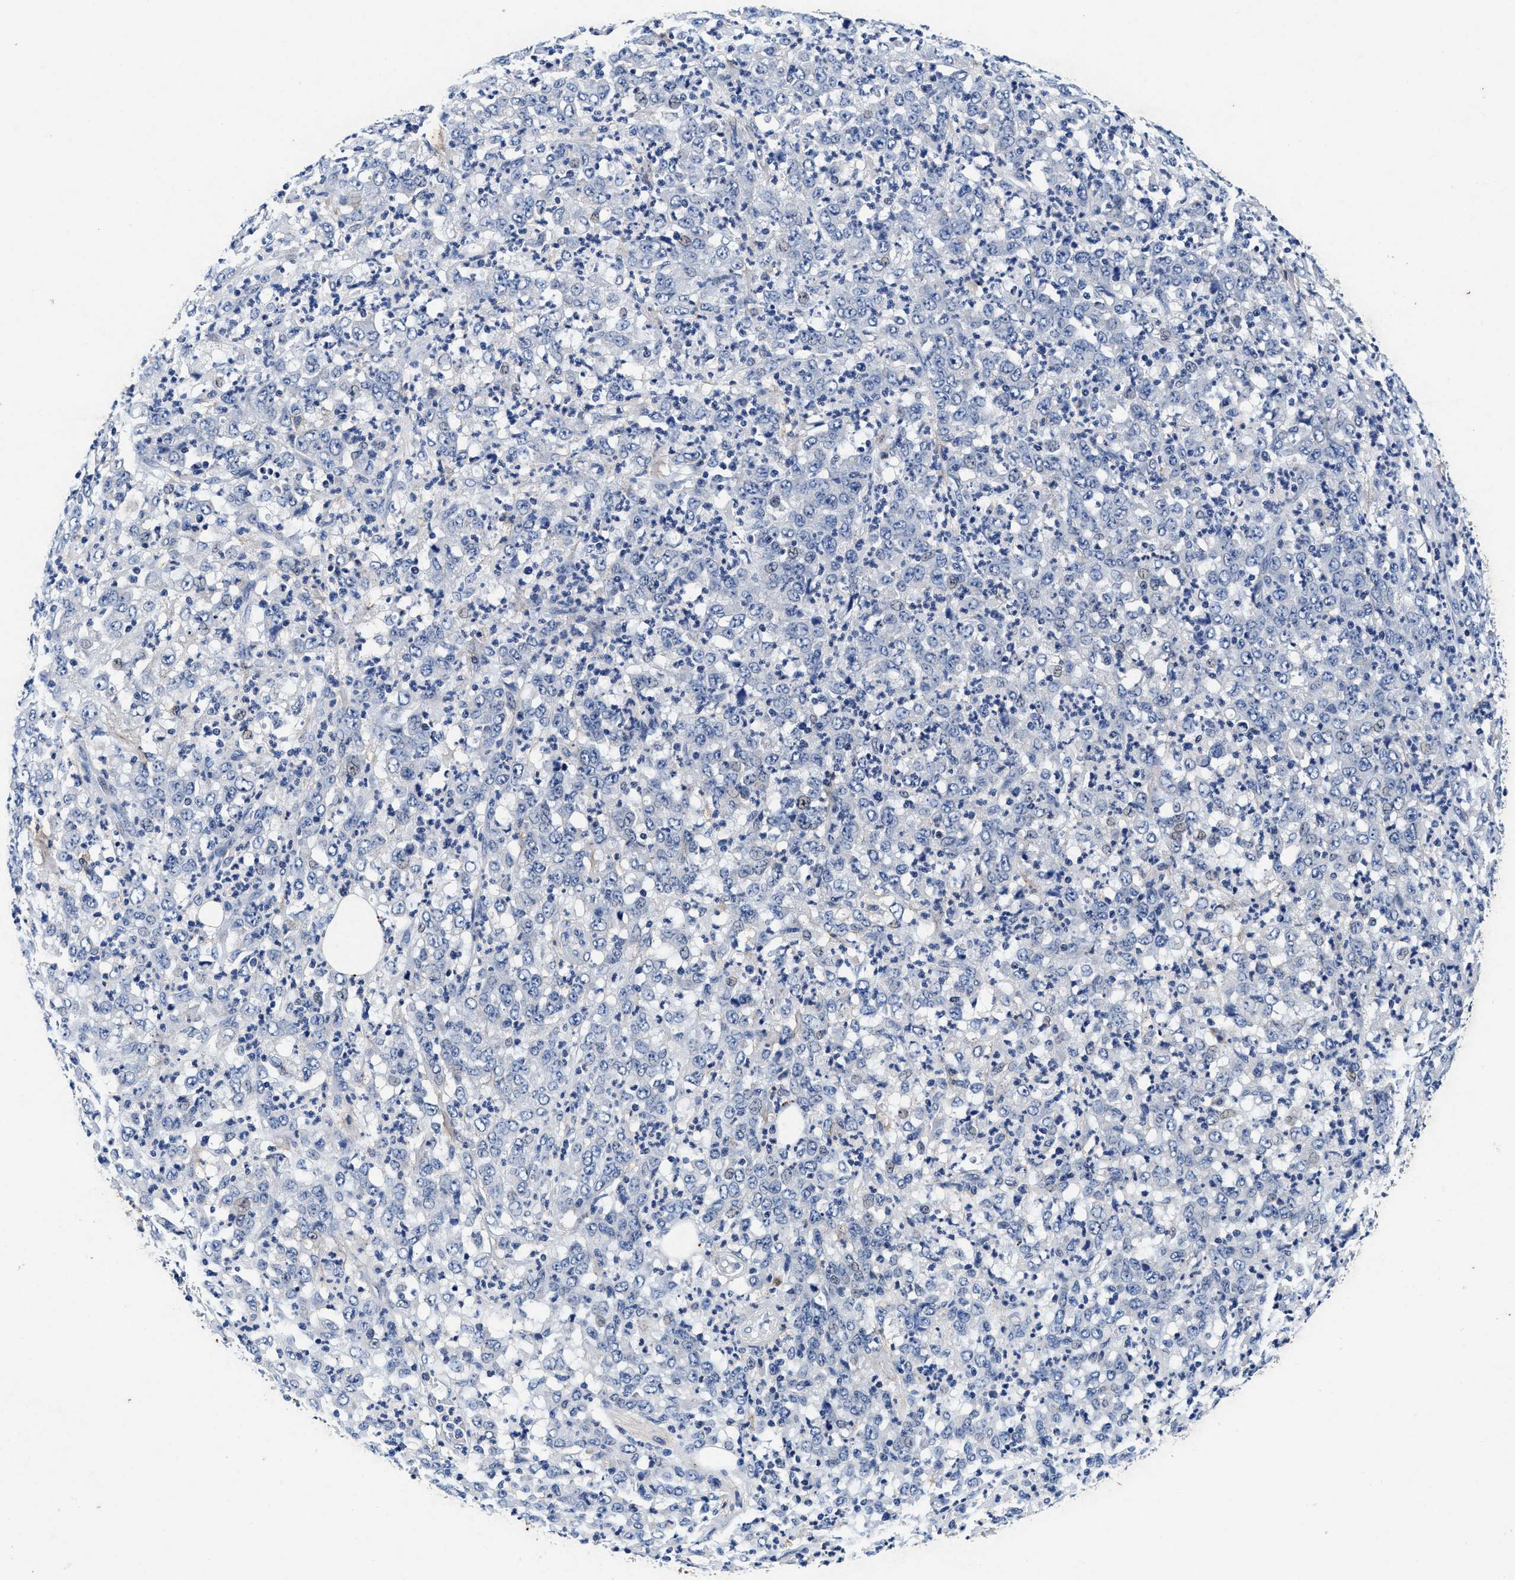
{"staining": {"intensity": "negative", "quantity": "none", "location": "none"}, "tissue": "stomach cancer", "cell_type": "Tumor cells", "image_type": "cancer", "snomed": [{"axis": "morphology", "description": "Adenocarcinoma, NOS"}, {"axis": "topography", "description": "Stomach, lower"}], "caption": "The histopathology image demonstrates no significant staining in tumor cells of stomach cancer (adenocarcinoma).", "gene": "SLC8A1", "patient": {"sex": "female", "age": 71}}